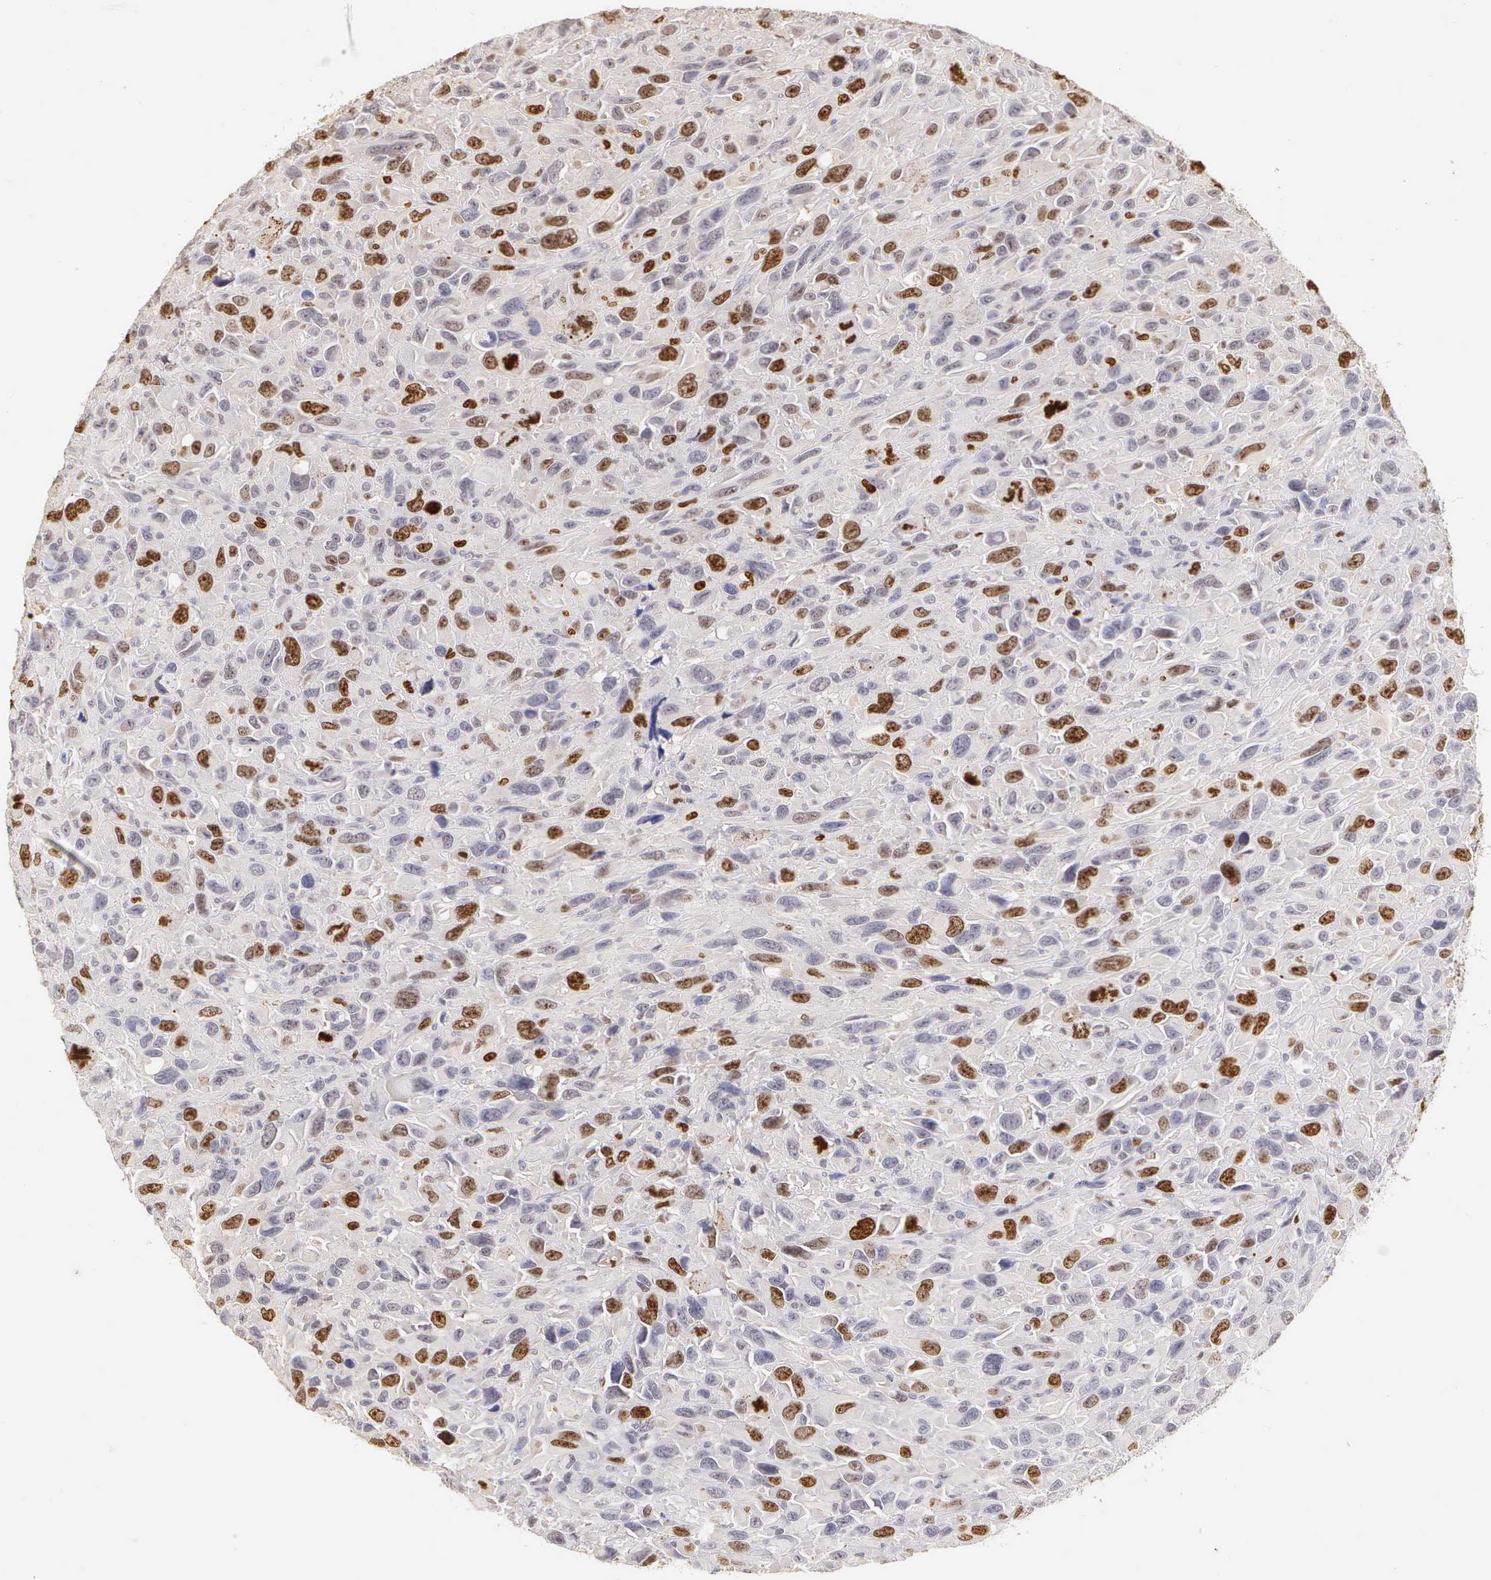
{"staining": {"intensity": "moderate", "quantity": "25%-75%", "location": "nuclear"}, "tissue": "renal cancer", "cell_type": "Tumor cells", "image_type": "cancer", "snomed": [{"axis": "morphology", "description": "Adenocarcinoma, NOS"}, {"axis": "topography", "description": "Kidney"}], "caption": "Renal cancer stained for a protein (brown) exhibits moderate nuclear positive expression in about 25%-75% of tumor cells.", "gene": "MKI67", "patient": {"sex": "male", "age": 79}}